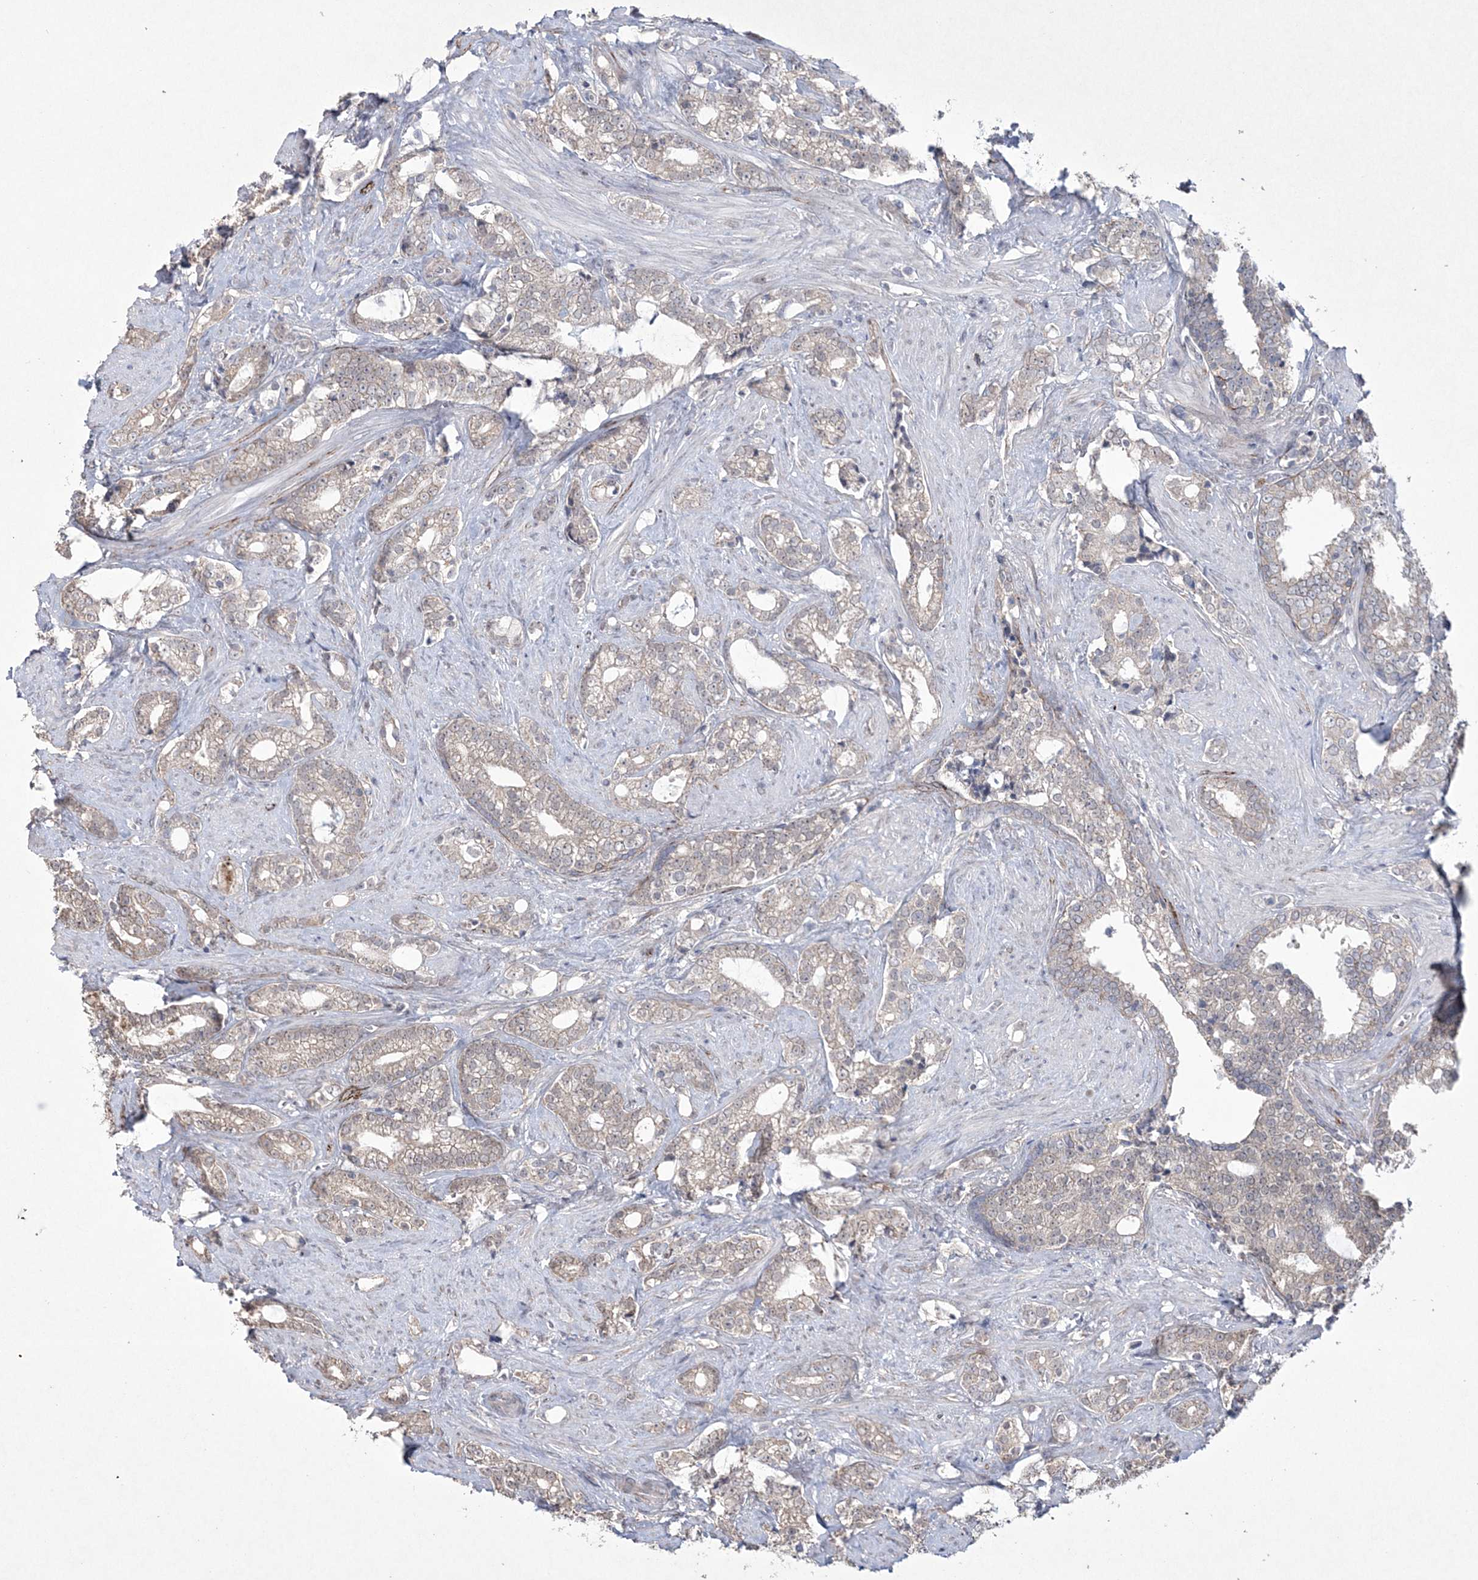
{"staining": {"intensity": "negative", "quantity": "none", "location": "none"}, "tissue": "prostate cancer", "cell_type": "Tumor cells", "image_type": "cancer", "snomed": [{"axis": "morphology", "description": "Adenocarcinoma, High grade"}, {"axis": "topography", "description": "Prostate and seminal vesicle, NOS"}], "caption": "Image shows no significant protein staining in tumor cells of adenocarcinoma (high-grade) (prostate). Brightfield microscopy of immunohistochemistry stained with DAB (3,3'-diaminobenzidine) (brown) and hematoxylin (blue), captured at high magnification.", "gene": "DPCD", "patient": {"sex": "male", "age": 67}}